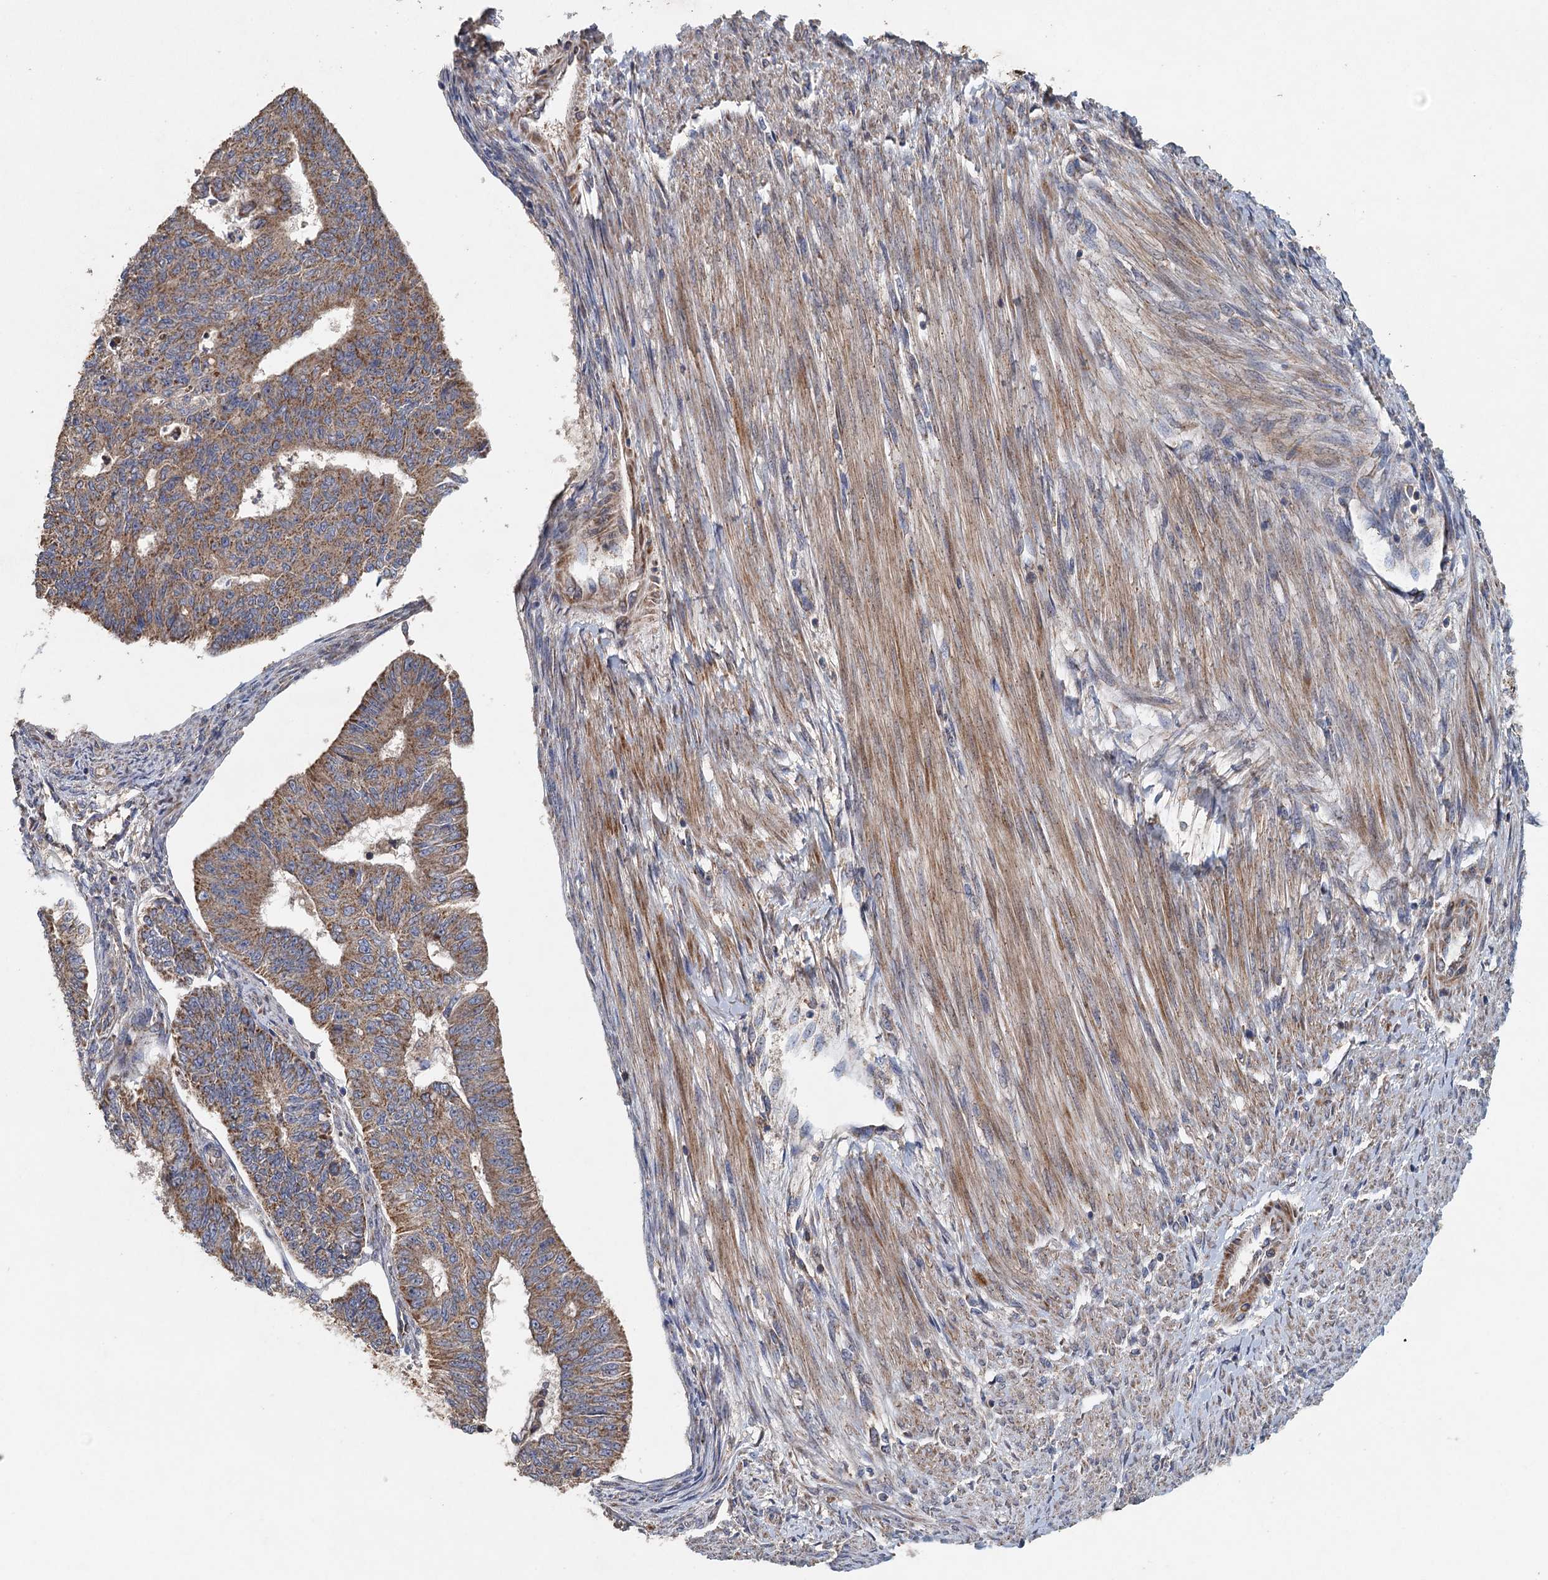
{"staining": {"intensity": "moderate", "quantity": ">75%", "location": "cytoplasmic/membranous"}, "tissue": "endometrial cancer", "cell_type": "Tumor cells", "image_type": "cancer", "snomed": [{"axis": "morphology", "description": "Adenocarcinoma, NOS"}, {"axis": "topography", "description": "Endometrium"}], "caption": "About >75% of tumor cells in human adenocarcinoma (endometrial) demonstrate moderate cytoplasmic/membranous protein expression as visualized by brown immunohistochemical staining.", "gene": "BCS1L", "patient": {"sex": "female", "age": 32}}